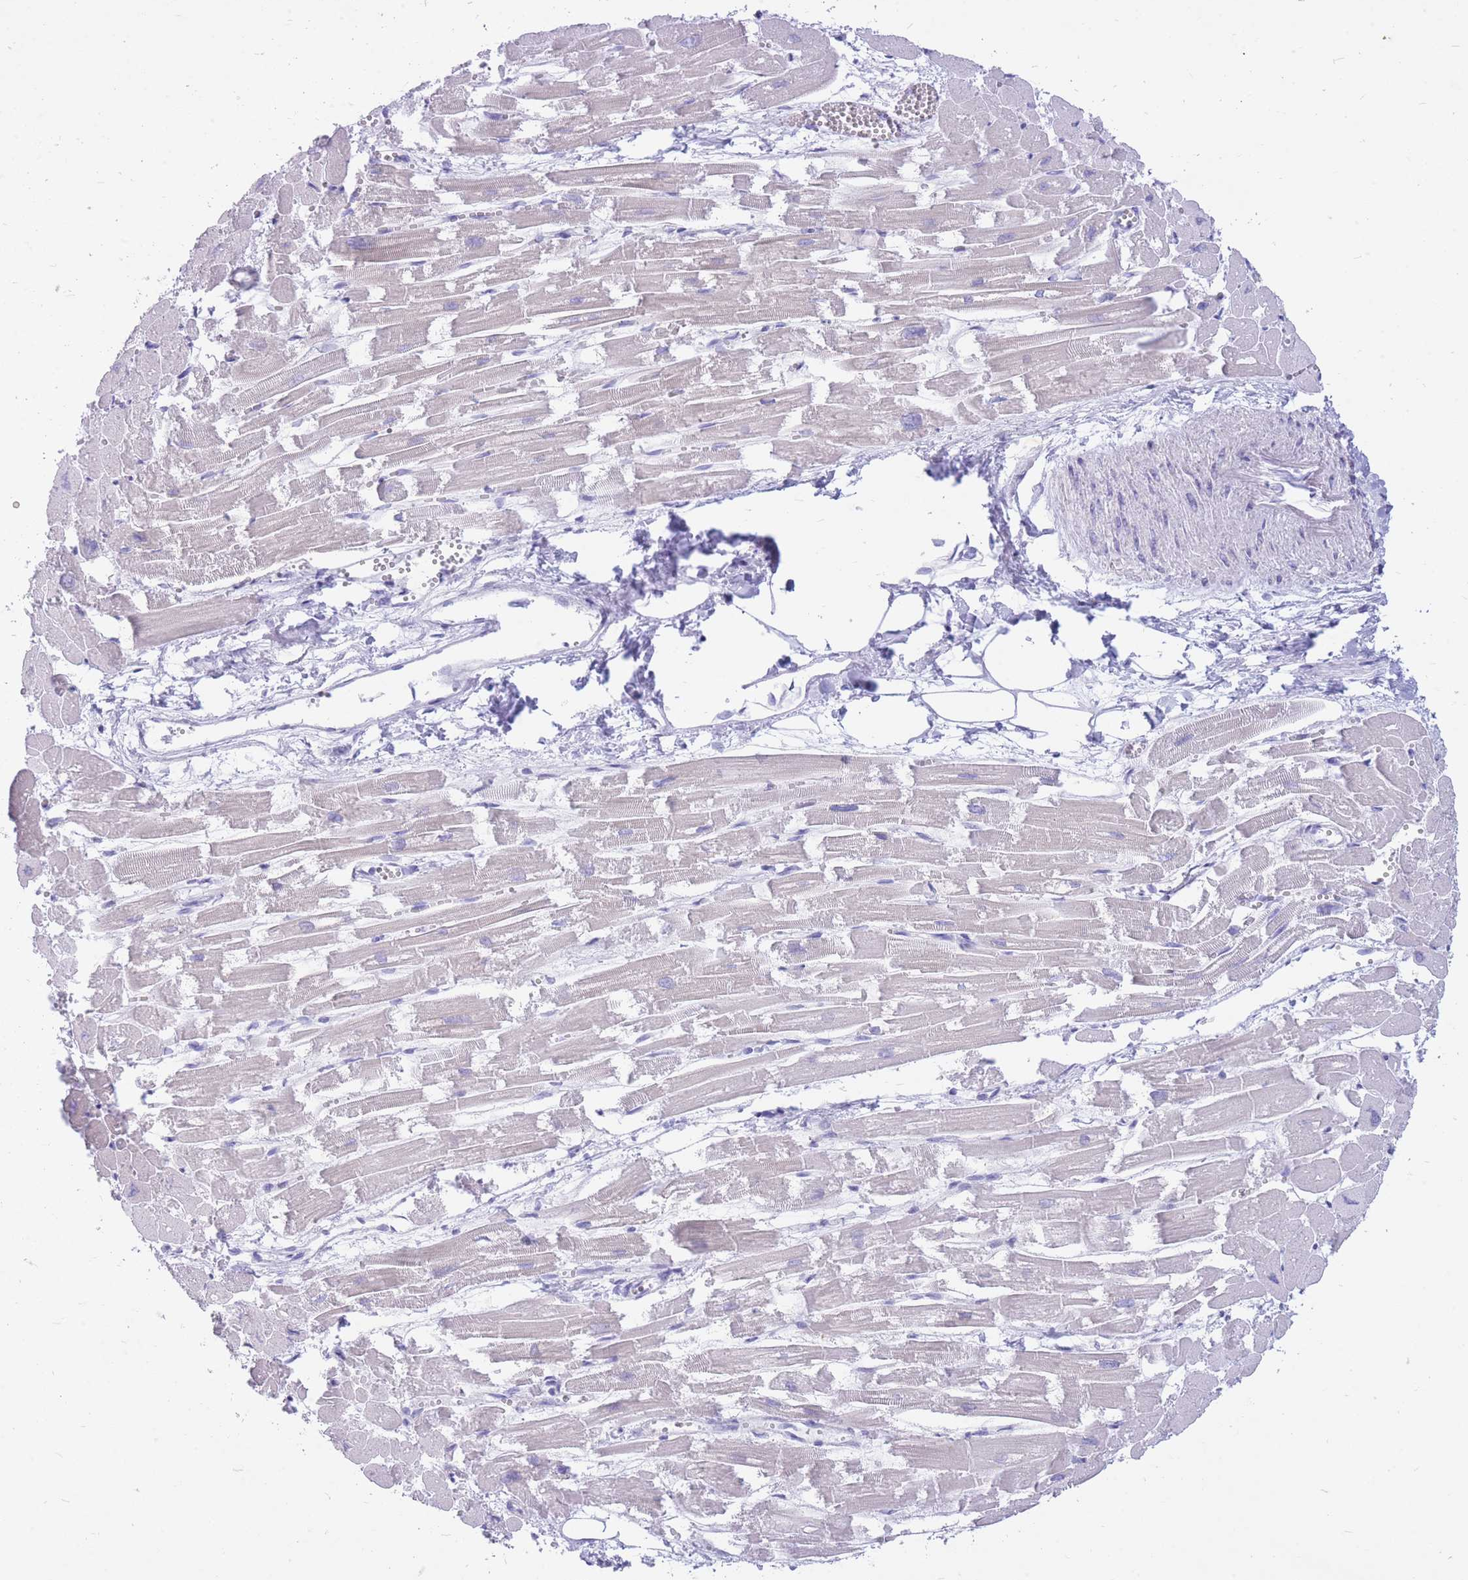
{"staining": {"intensity": "negative", "quantity": "none", "location": "none"}, "tissue": "heart muscle", "cell_type": "Cardiomyocytes", "image_type": "normal", "snomed": [{"axis": "morphology", "description": "Normal tissue, NOS"}, {"axis": "topography", "description": "Heart"}], "caption": "The micrograph exhibits no significant expression in cardiomyocytes of heart muscle. The staining is performed using DAB brown chromogen with nuclei counter-stained in using hematoxylin.", "gene": "ZFP37", "patient": {"sex": "male", "age": 54}}